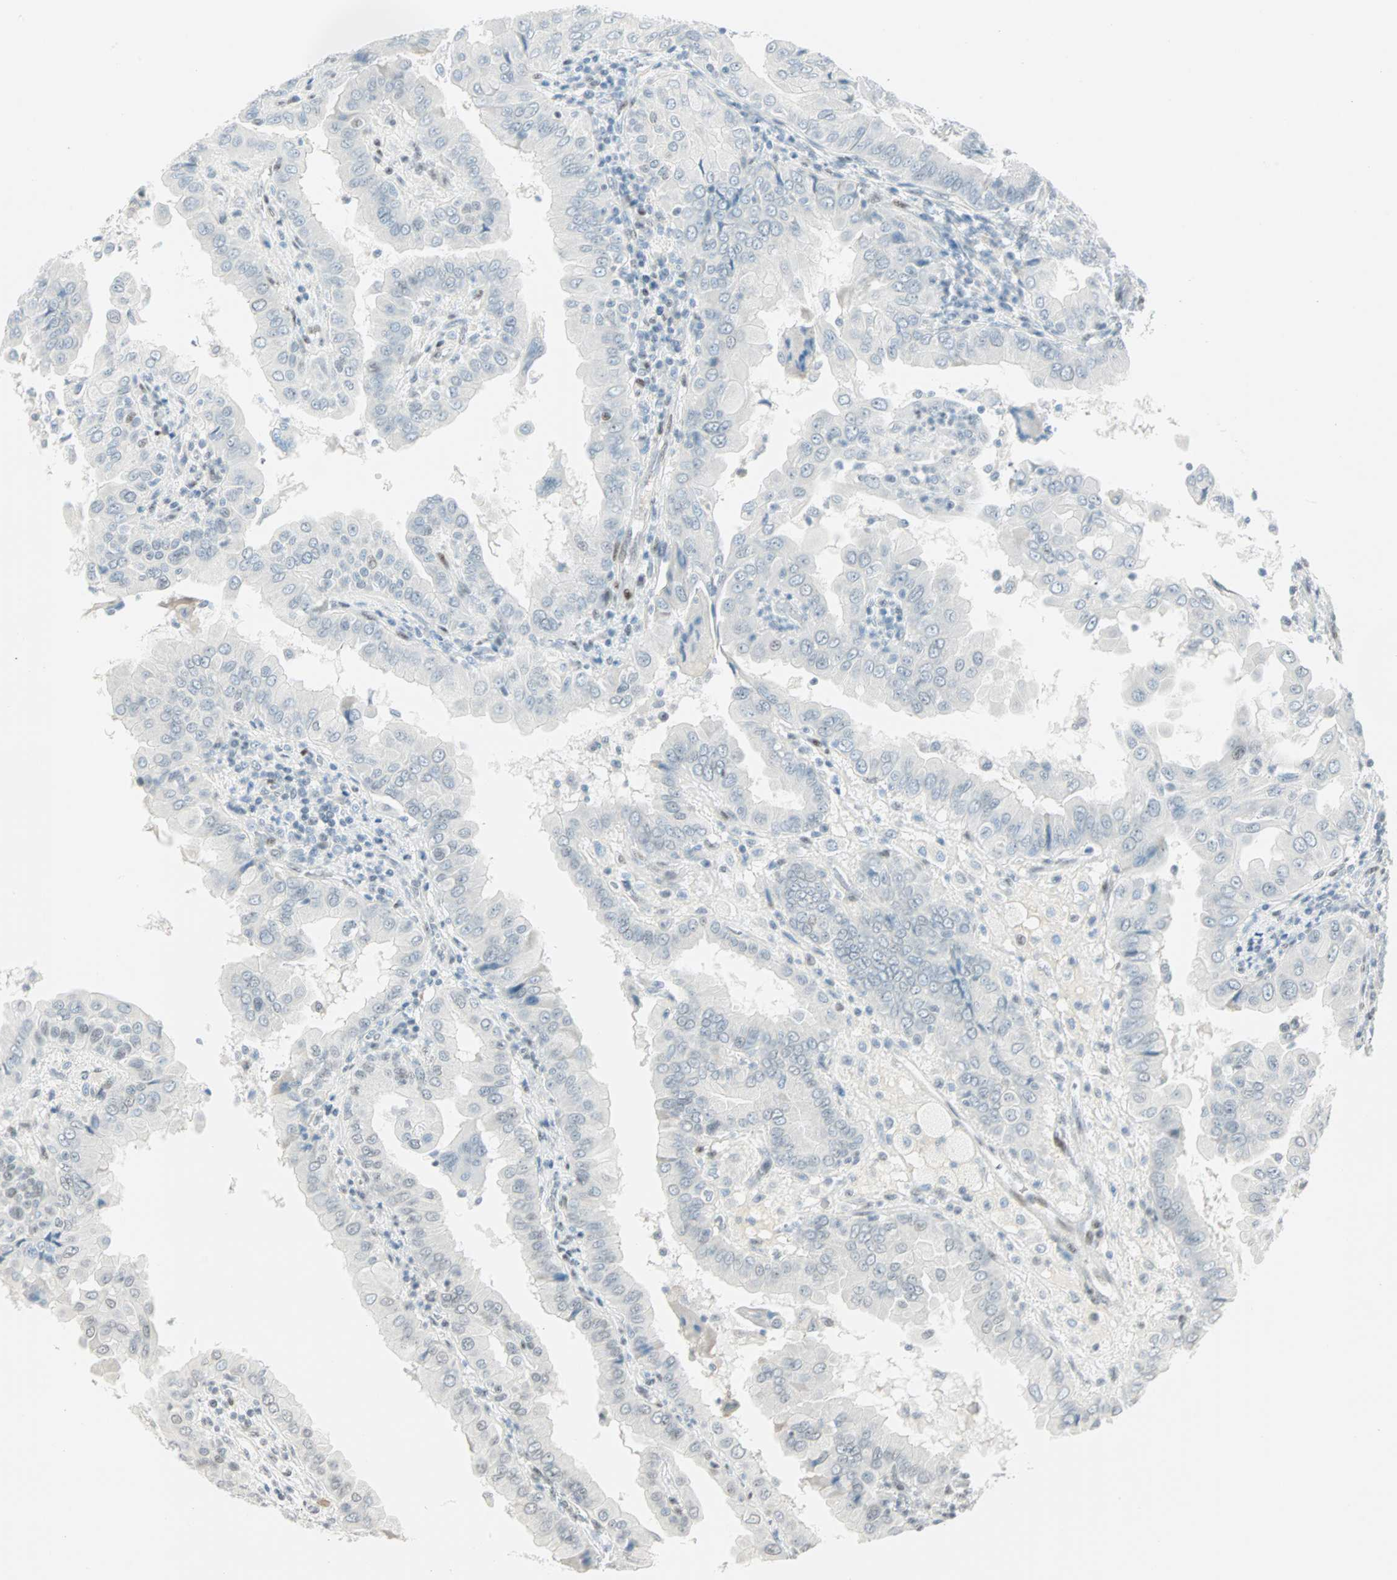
{"staining": {"intensity": "negative", "quantity": "none", "location": "none"}, "tissue": "thyroid cancer", "cell_type": "Tumor cells", "image_type": "cancer", "snomed": [{"axis": "morphology", "description": "Papillary adenocarcinoma, NOS"}, {"axis": "topography", "description": "Thyroid gland"}], "caption": "The image demonstrates no significant positivity in tumor cells of papillary adenocarcinoma (thyroid).", "gene": "PKNOX1", "patient": {"sex": "male", "age": 33}}